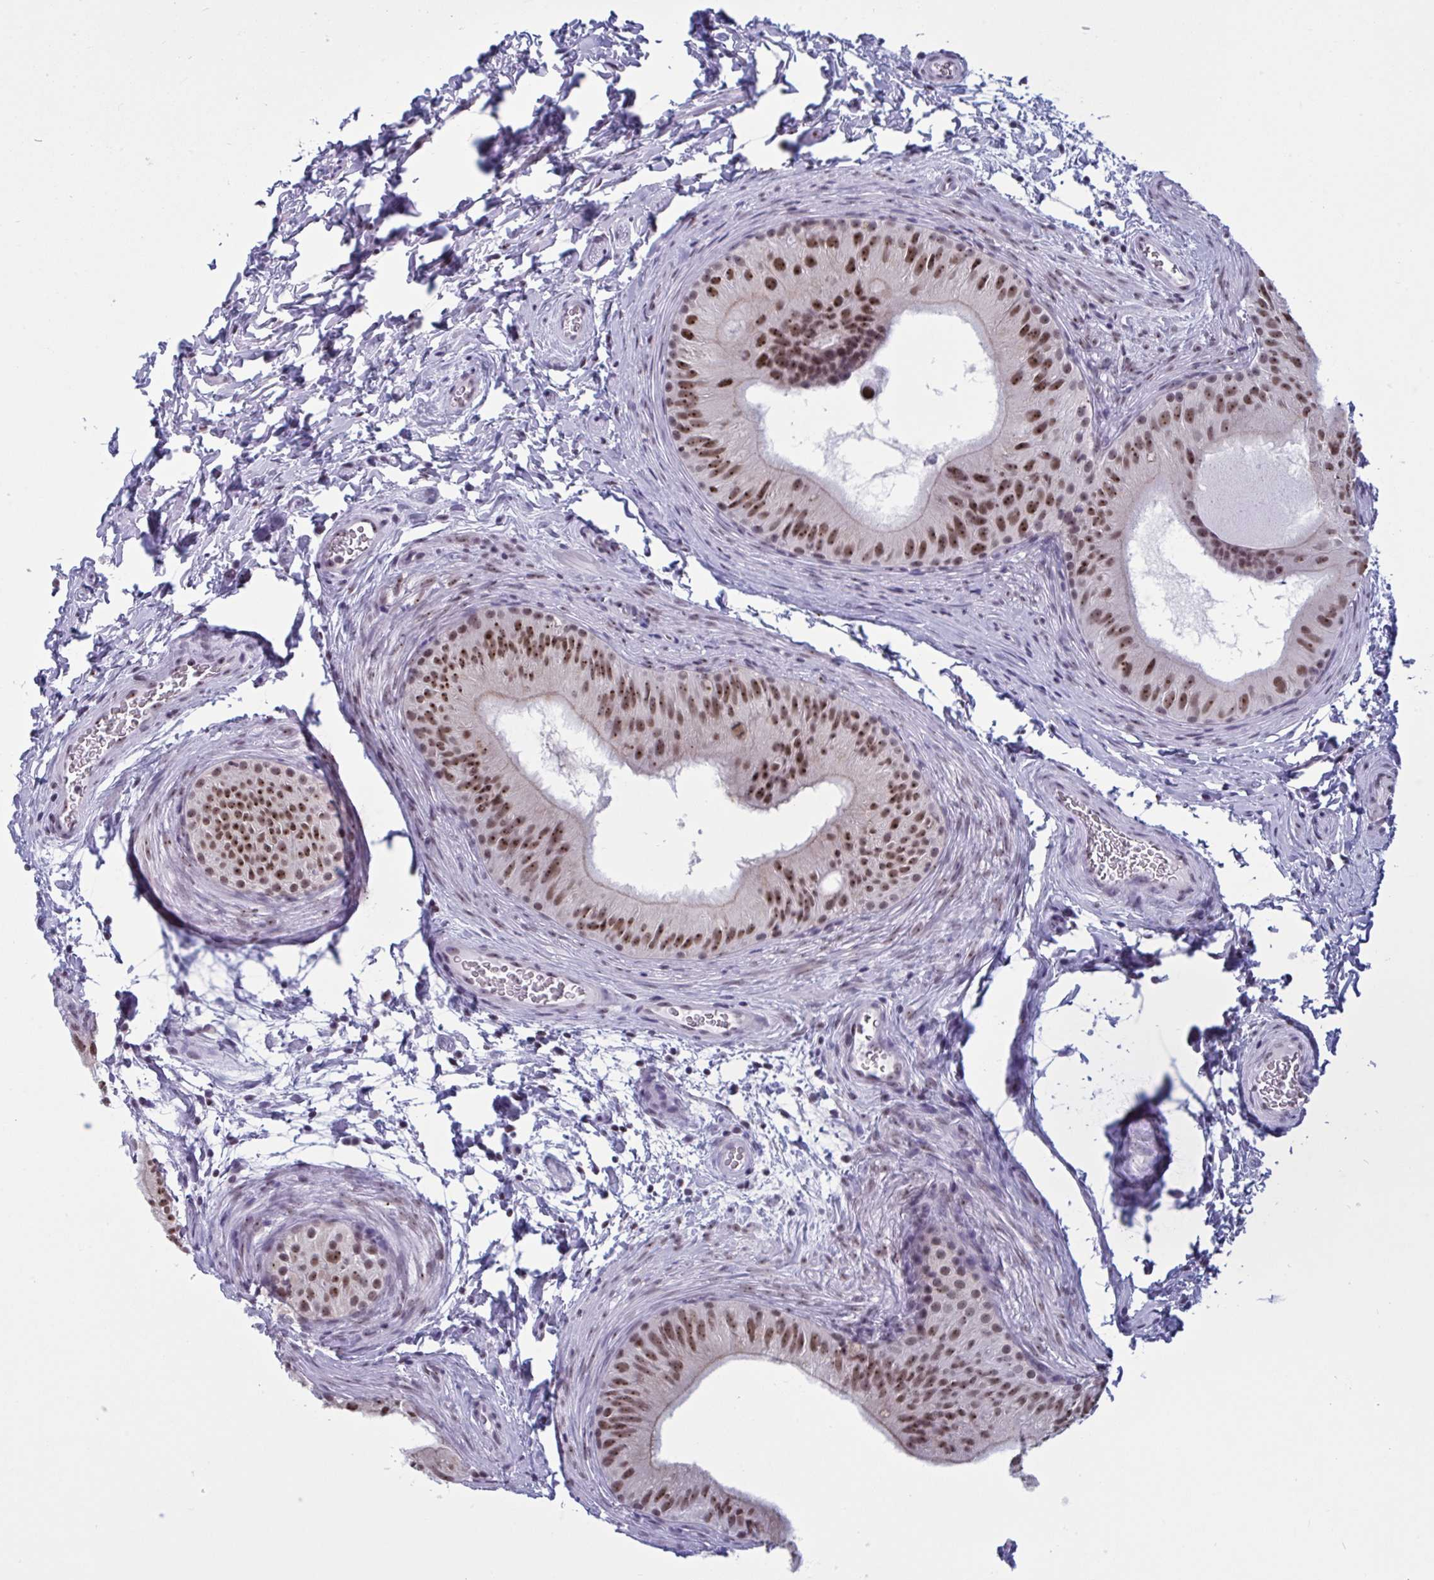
{"staining": {"intensity": "moderate", "quantity": ">75%", "location": "nuclear"}, "tissue": "epididymis", "cell_type": "Glandular cells", "image_type": "normal", "snomed": [{"axis": "morphology", "description": "Normal tissue, NOS"}, {"axis": "topography", "description": "Epididymis"}], "caption": "Epididymis stained with immunohistochemistry (IHC) exhibits moderate nuclear staining in approximately >75% of glandular cells.", "gene": "TGM6", "patient": {"sex": "male", "age": 24}}